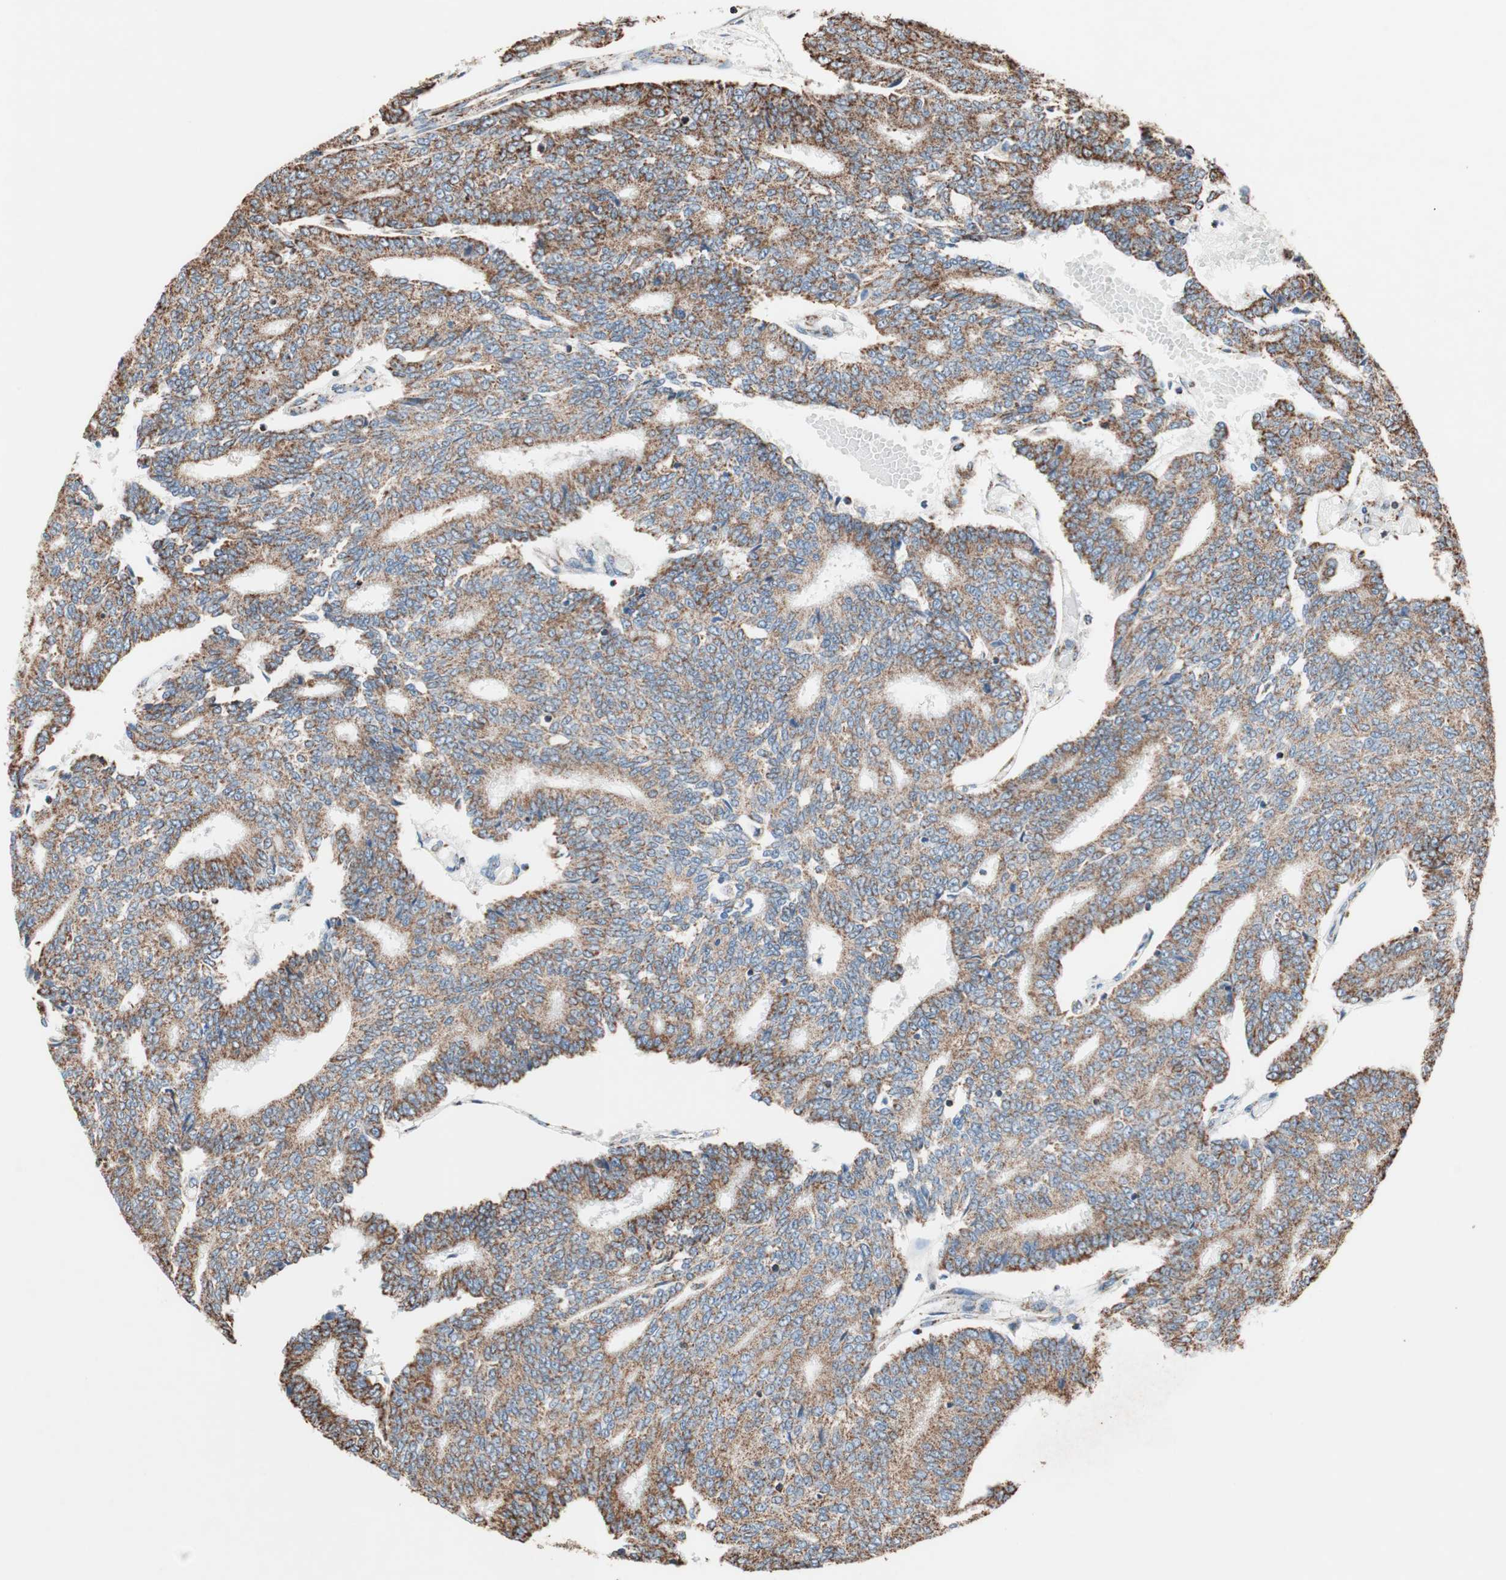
{"staining": {"intensity": "strong", "quantity": ">75%", "location": "cytoplasmic/membranous"}, "tissue": "prostate cancer", "cell_type": "Tumor cells", "image_type": "cancer", "snomed": [{"axis": "morphology", "description": "Adenocarcinoma, High grade"}, {"axis": "topography", "description": "Prostate"}], "caption": "Human prostate high-grade adenocarcinoma stained for a protein (brown) shows strong cytoplasmic/membranous positive staining in approximately >75% of tumor cells.", "gene": "PCSK4", "patient": {"sex": "male", "age": 55}}